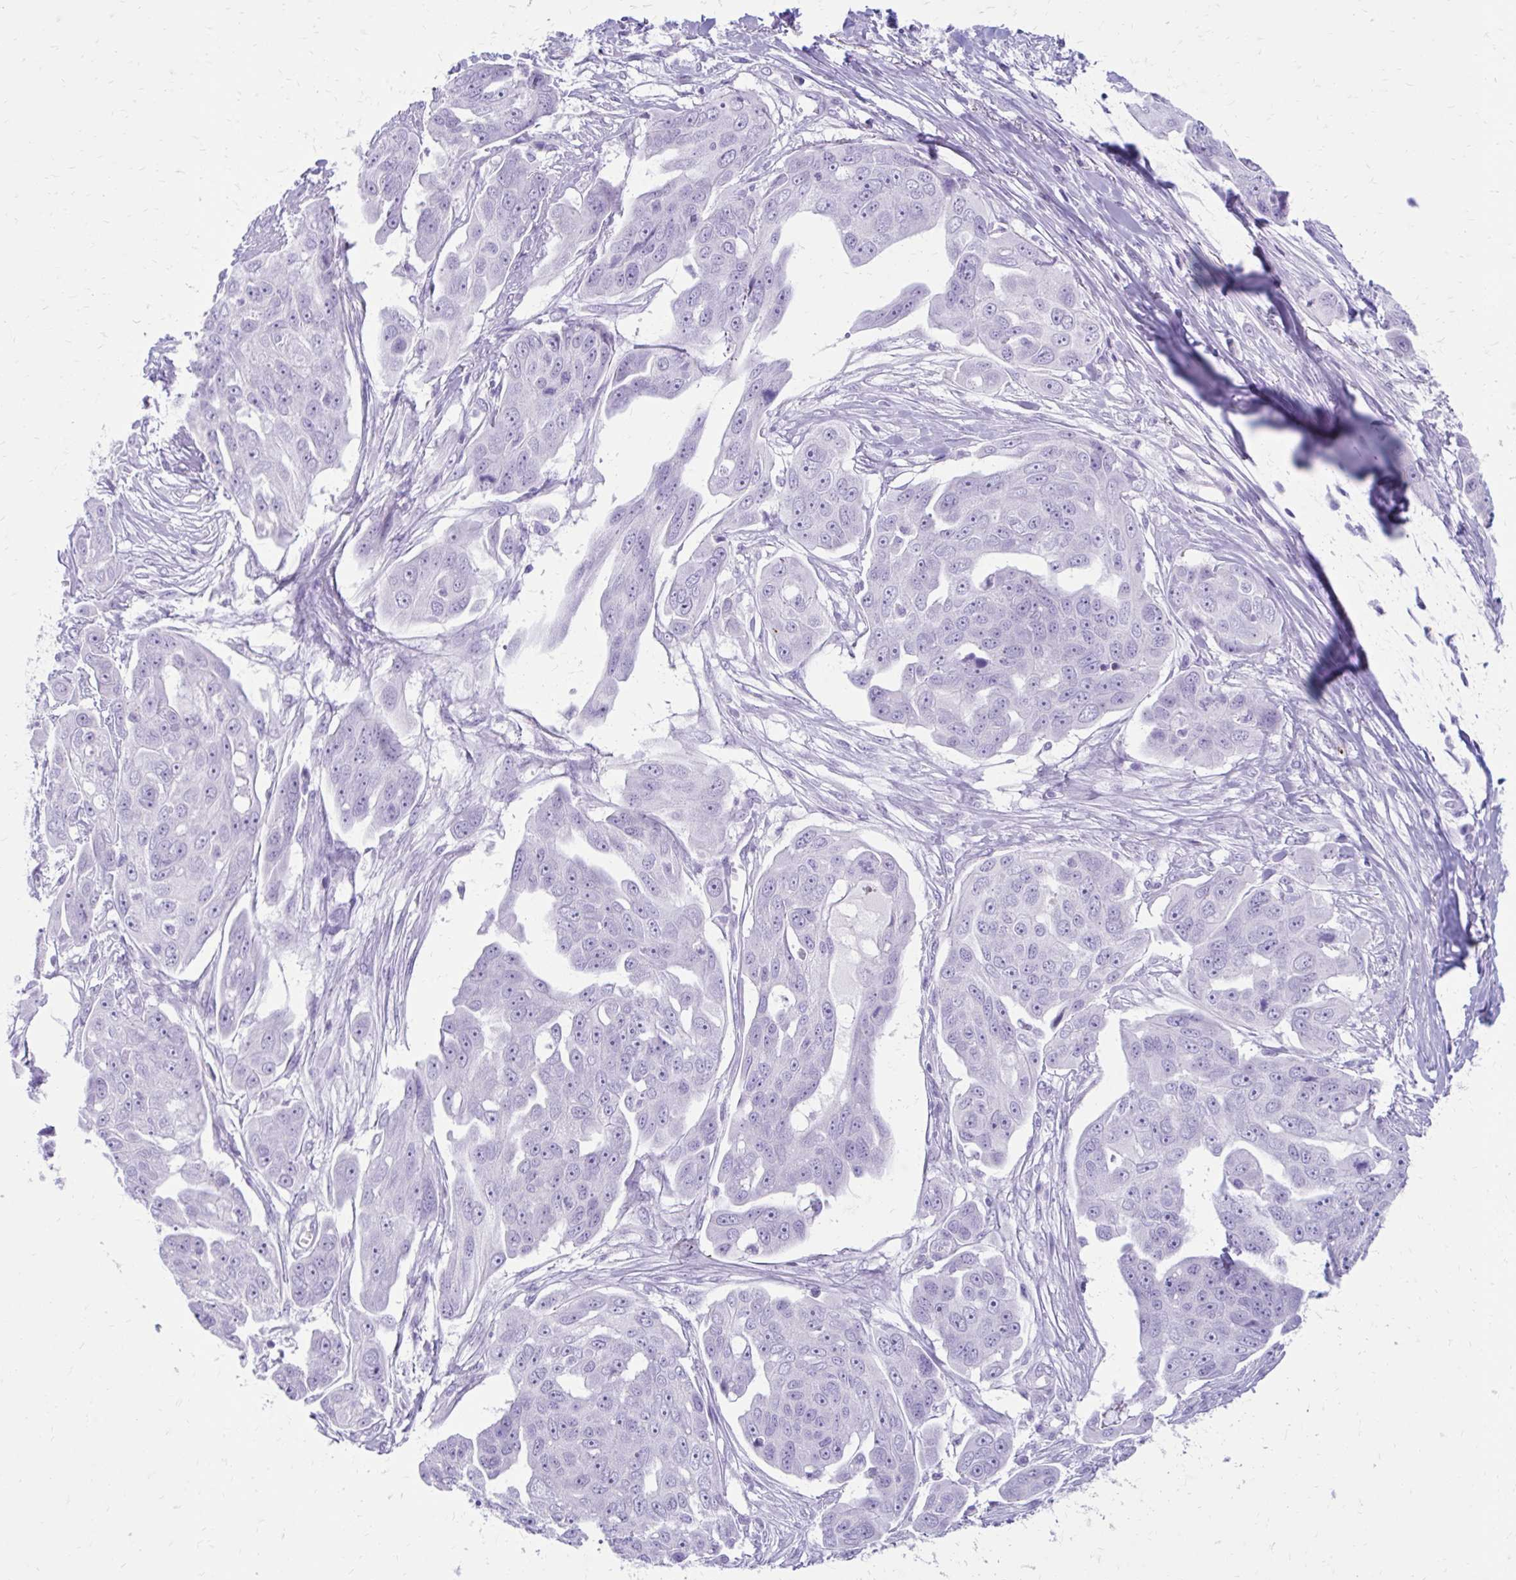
{"staining": {"intensity": "negative", "quantity": "none", "location": "none"}, "tissue": "ovarian cancer", "cell_type": "Tumor cells", "image_type": "cancer", "snomed": [{"axis": "morphology", "description": "Carcinoma, endometroid"}, {"axis": "topography", "description": "Ovary"}], "caption": "The immunohistochemistry image has no significant expression in tumor cells of ovarian endometroid carcinoma tissue. (DAB (3,3'-diaminobenzidine) immunohistochemistry visualized using brightfield microscopy, high magnification).", "gene": "SATL1", "patient": {"sex": "female", "age": 70}}